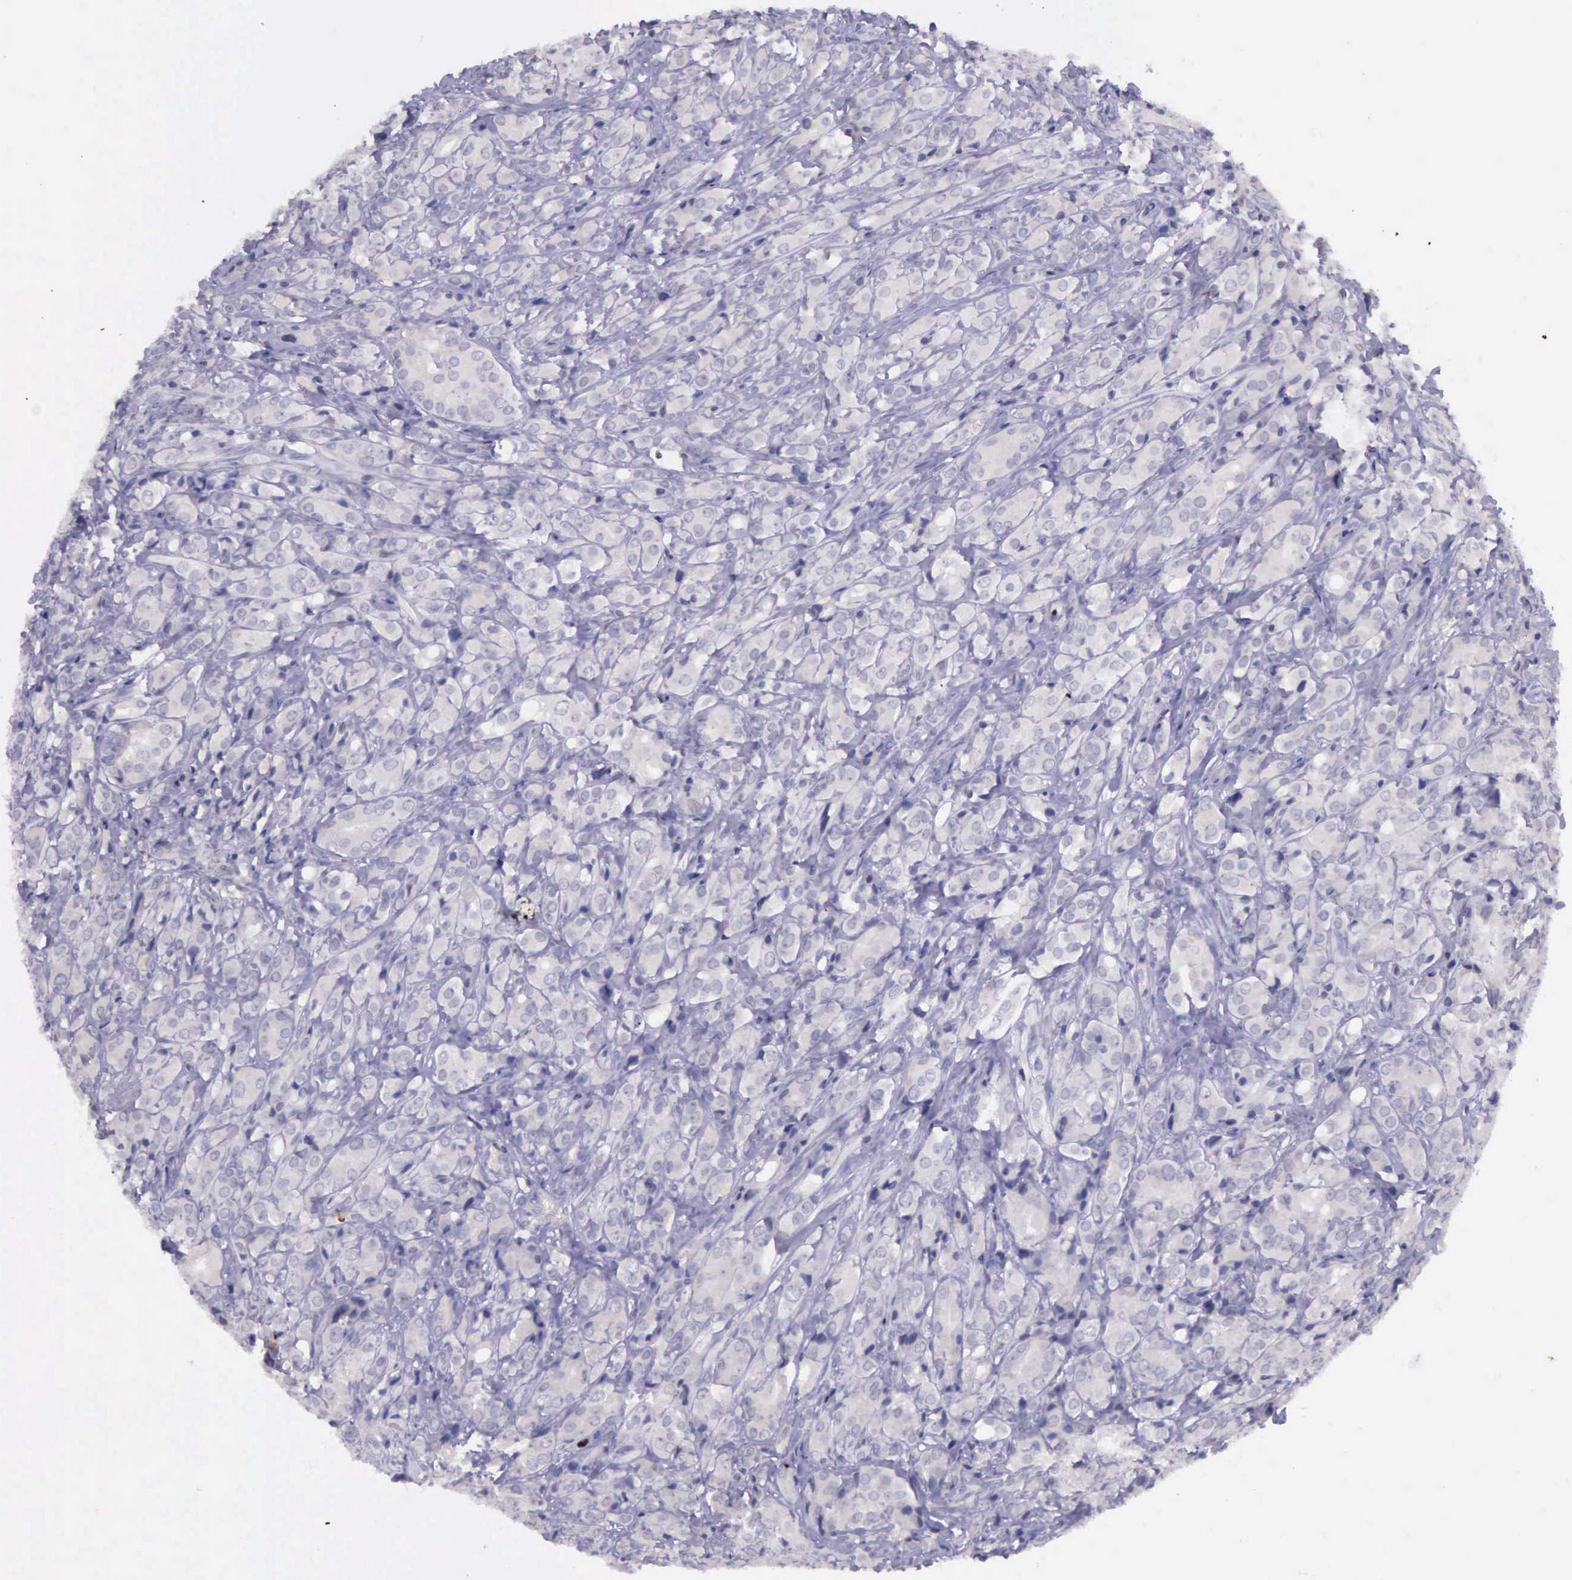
{"staining": {"intensity": "negative", "quantity": "none", "location": "none"}, "tissue": "prostate cancer", "cell_type": "Tumor cells", "image_type": "cancer", "snomed": [{"axis": "morphology", "description": "Adenocarcinoma, High grade"}, {"axis": "topography", "description": "Prostate"}], "caption": "Protein analysis of prostate cancer exhibits no significant positivity in tumor cells. (Brightfield microscopy of DAB IHC at high magnification).", "gene": "PARP1", "patient": {"sex": "male", "age": 68}}